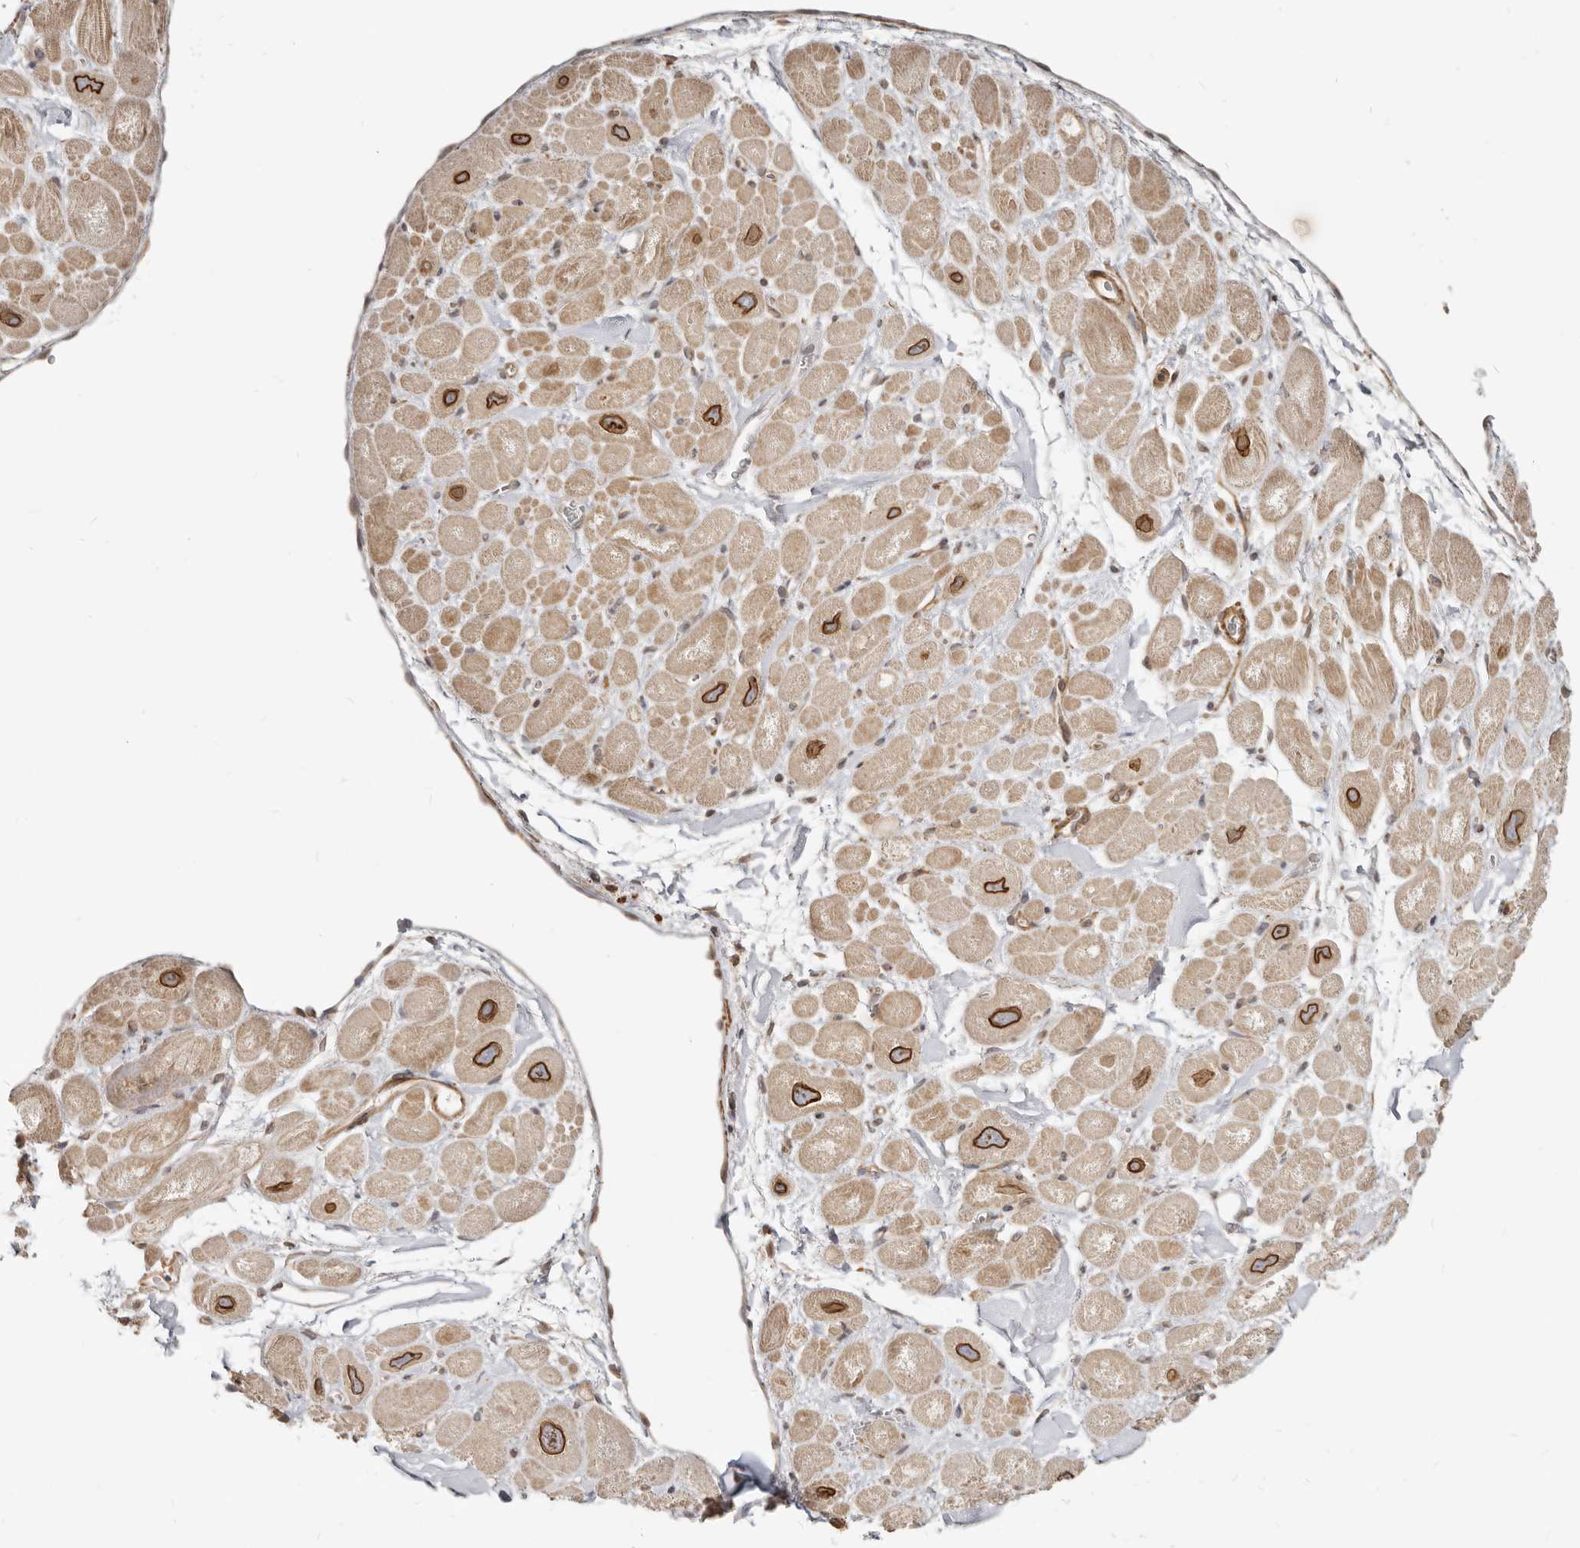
{"staining": {"intensity": "moderate", "quantity": ">75%", "location": "cytoplasmic/membranous"}, "tissue": "heart muscle", "cell_type": "Cardiomyocytes", "image_type": "normal", "snomed": [{"axis": "morphology", "description": "Normal tissue, NOS"}, {"axis": "topography", "description": "Heart"}], "caption": "This histopathology image reveals immunohistochemistry (IHC) staining of benign heart muscle, with medium moderate cytoplasmic/membranous positivity in approximately >75% of cardiomyocytes.", "gene": "NUP153", "patient": {"sex": "male", "age": 49}}